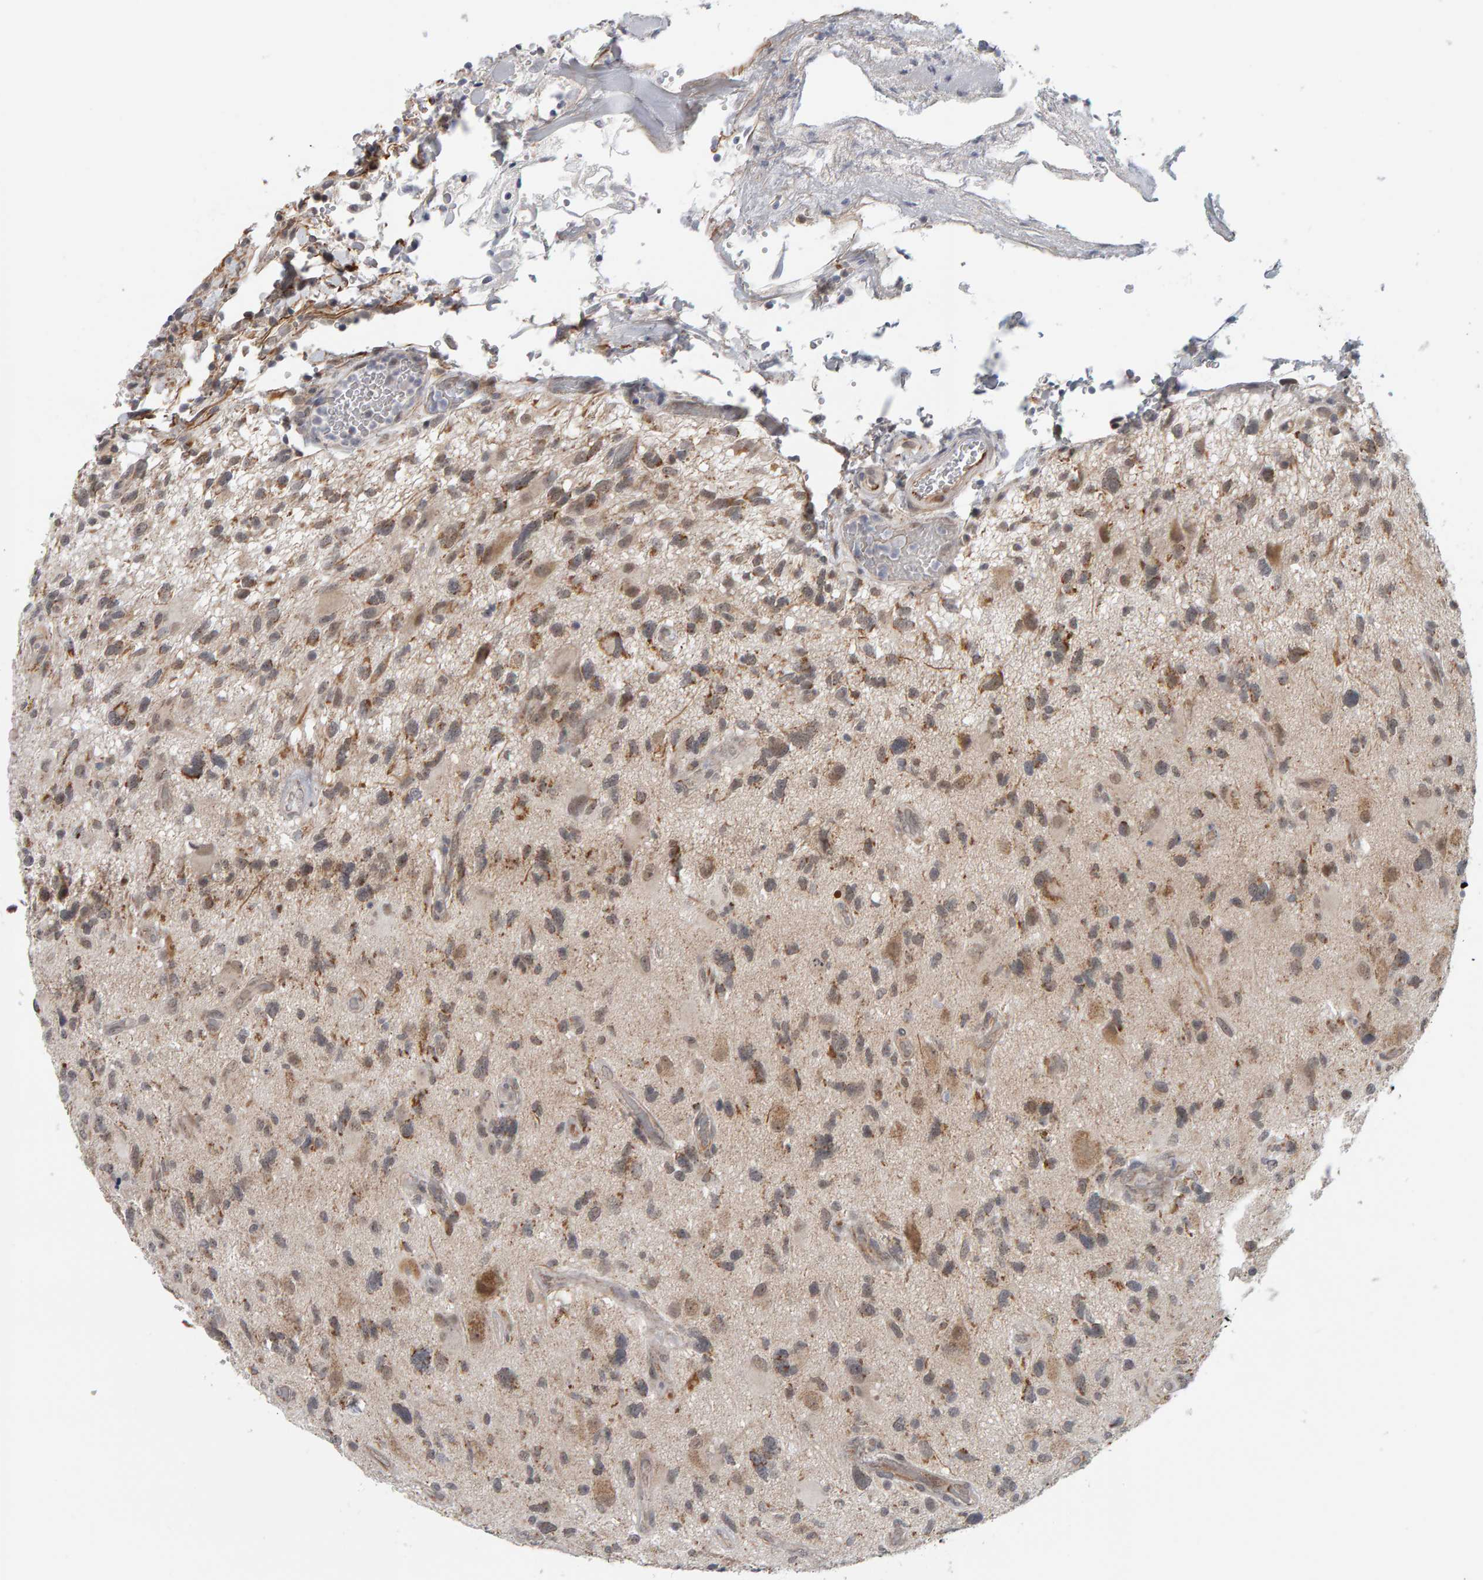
{"staining": {"intensity": "weak", "quantity": "25%-75%", "location": "cytoplasmic/membranous"}, "tissue": "glioma", "cell_type": "Tumor cells", "image_type": "cancer", "snomed": [{"axis": "morphology", "description": "Glioma, malignant, High grade"}, {"axis": "topography", "description": "Brain"}], "caption": "The micrograph demonstrates immunohistochemical staining of glioma. There is weak cytoplasmic/membranous expression is identified in about 25%-75% of tumor cells. (DAB IHC with brightfield microscopy, high magnification).", "gene": "DAP3", "patient": {"sex": "male", "age": 33}}